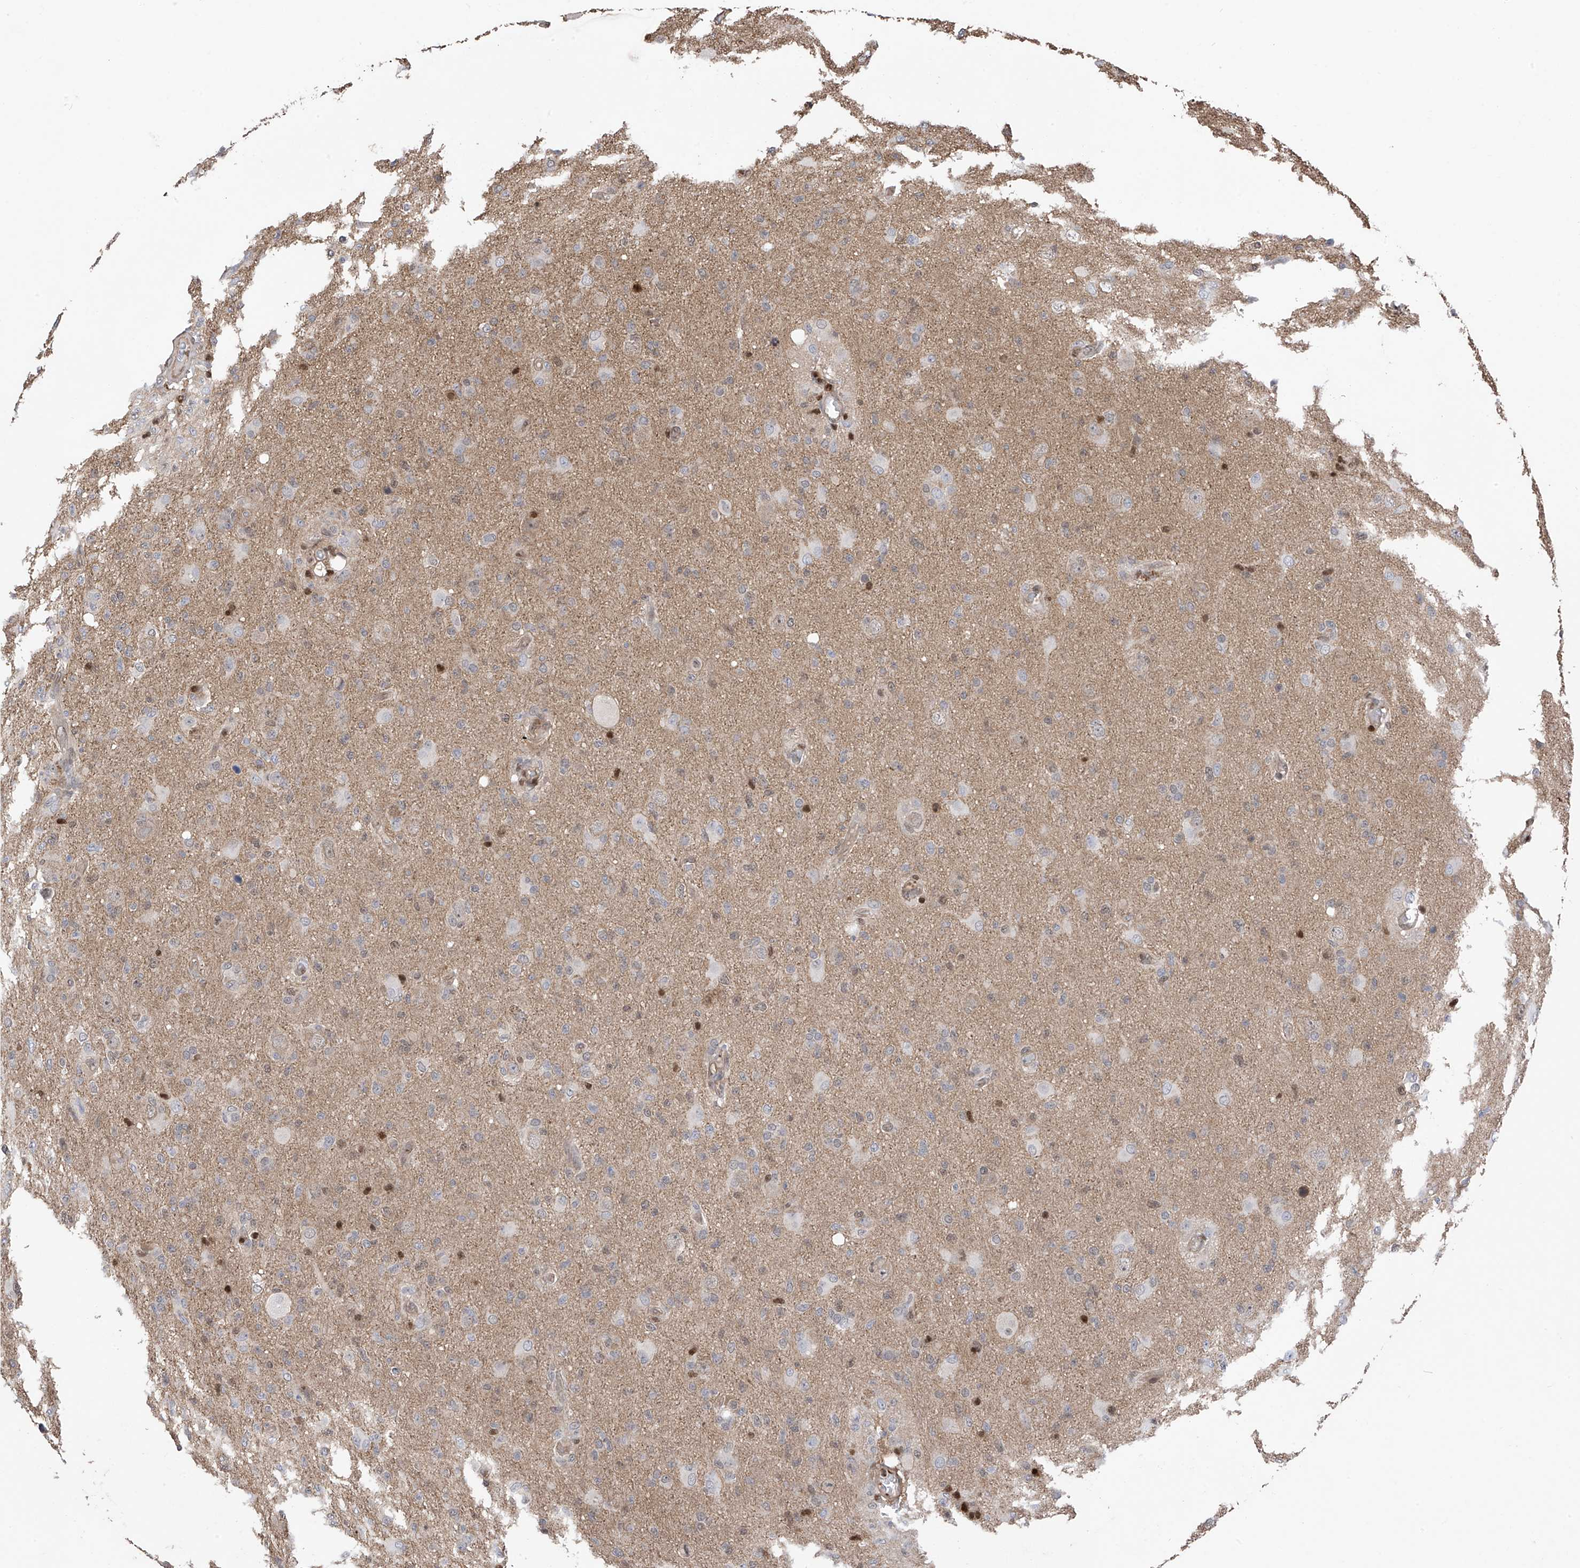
{"staining": {"intensity": "negative", "quantity": "none", "location": "none"}, "tissue": "glioma", "cell_type": "Tumor cells", "image_type": "cancer", "snomed": [{"axis": "morphology", "description": "Glioma, malignant, High grade"}, {"axis": "topography", "description": "Brain"}], "caption": "High magnification brightfield microscopy of malignant glioma (high-grade) stained with DAB (brown) and counterstained with hematoxylin (blue): tumor cells show no significant positivity.", "gene": "DNAJC9", "patient": {"sex": "female", "age": 57}}